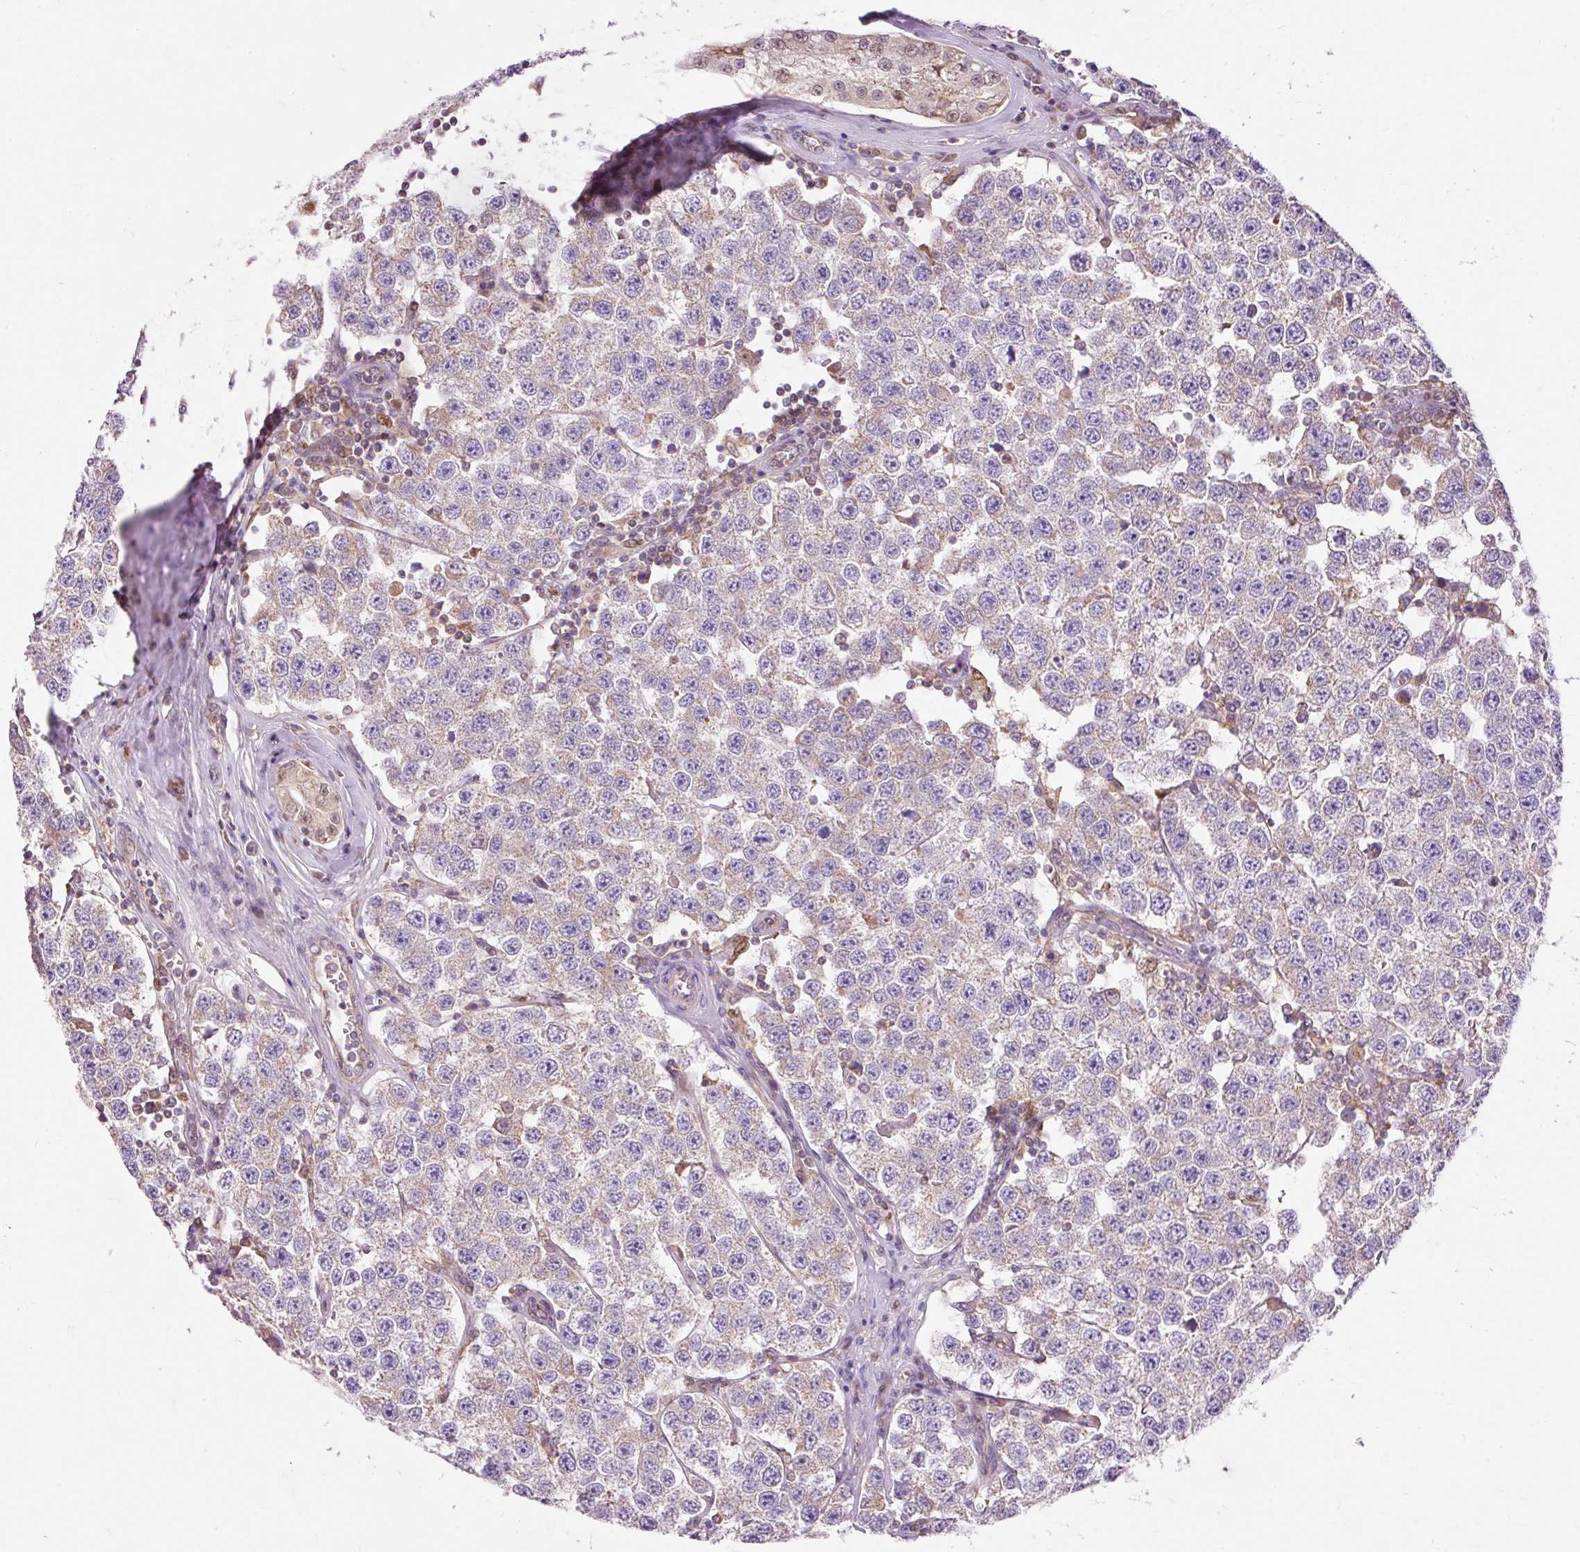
{"staining": {"intensity": "moderate", "quantity": "25%-75%", "location": "cytoplasmic/membranous"}, "tissue": "testis cancer", "cell_type": "Tumor cells", "image_type": "cancer", "snomed": [{"axis": "morphology", "description": "Seminoma, NOS"}, {"axis": "topography", "description": "Testis"}], "caption": "DAB (3,3'-diaminobenzidine) immunohistochemical staining of human testis seminoma shows moderate cytoplasmic/membranous protein positivity in approximately 25%-75% of tumor cells. (brown staining indicates protein expression, while blue staining denotes nuclei).", "gene": "IMMT", "patient": {"sex": "male", "age": 34}}